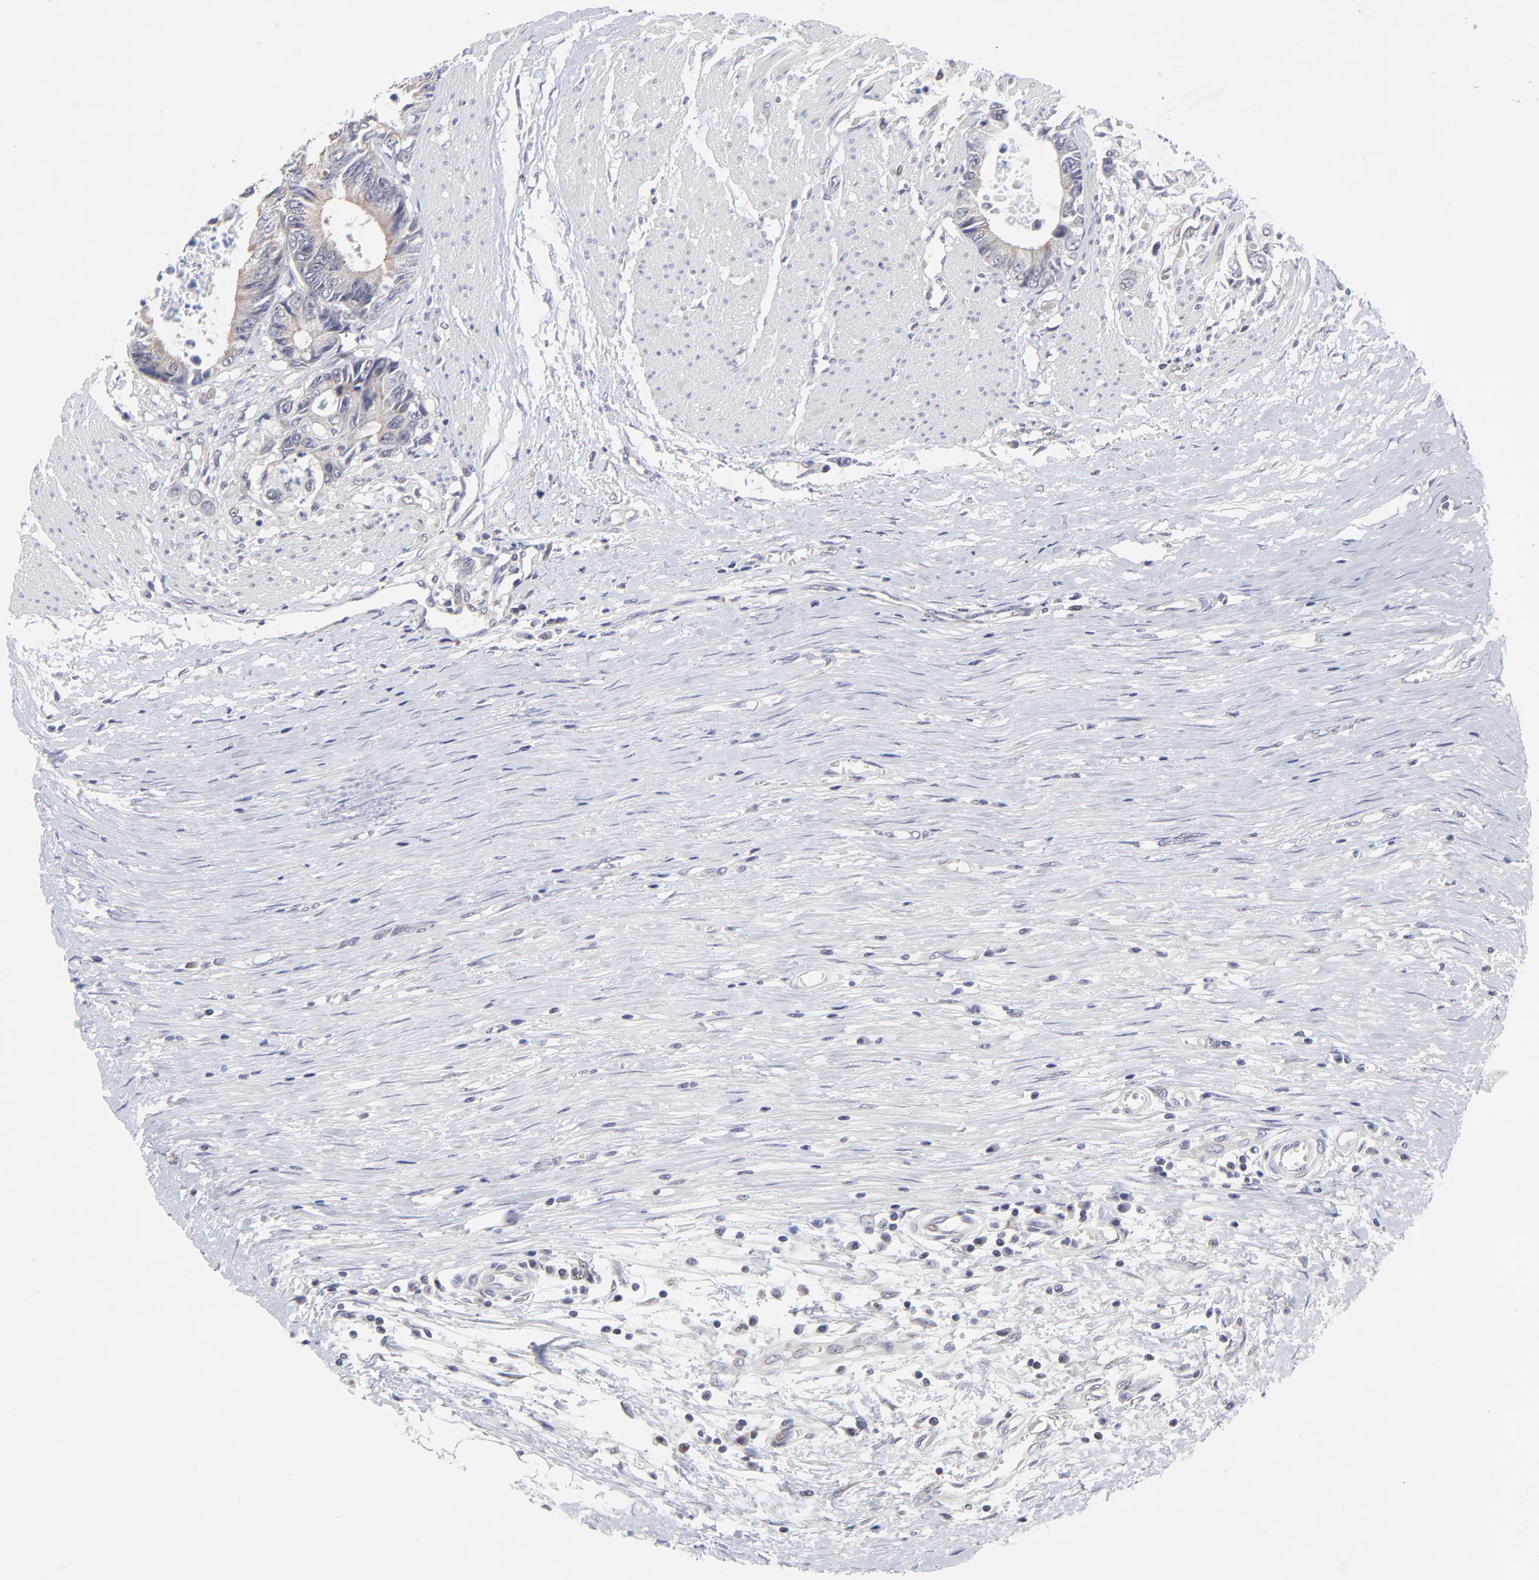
{"staining": {"intensity": "moderate", "quantity": ">75%", "location": "cytoplasmic/membranous"}, "tissue": "colorectal cancer", "cell_type": "Tumor cells", "image_type": "cancer", "snomed": [{"axis": "morphology", "description": "Adenocarcinoma, NOS"}, {"axis": "topography", "description": "Rectum"}], "caption": "Immunohistochemistry photomicrograph of colorectal adenocarcinoma stained for a protein (brown), which demonstrates medium levels of moderate cytoplasmic/membranous expression in about >75% of tumor cells.", "gene": "FBXO8", "patient": {"sex": "female", "age": 98}}